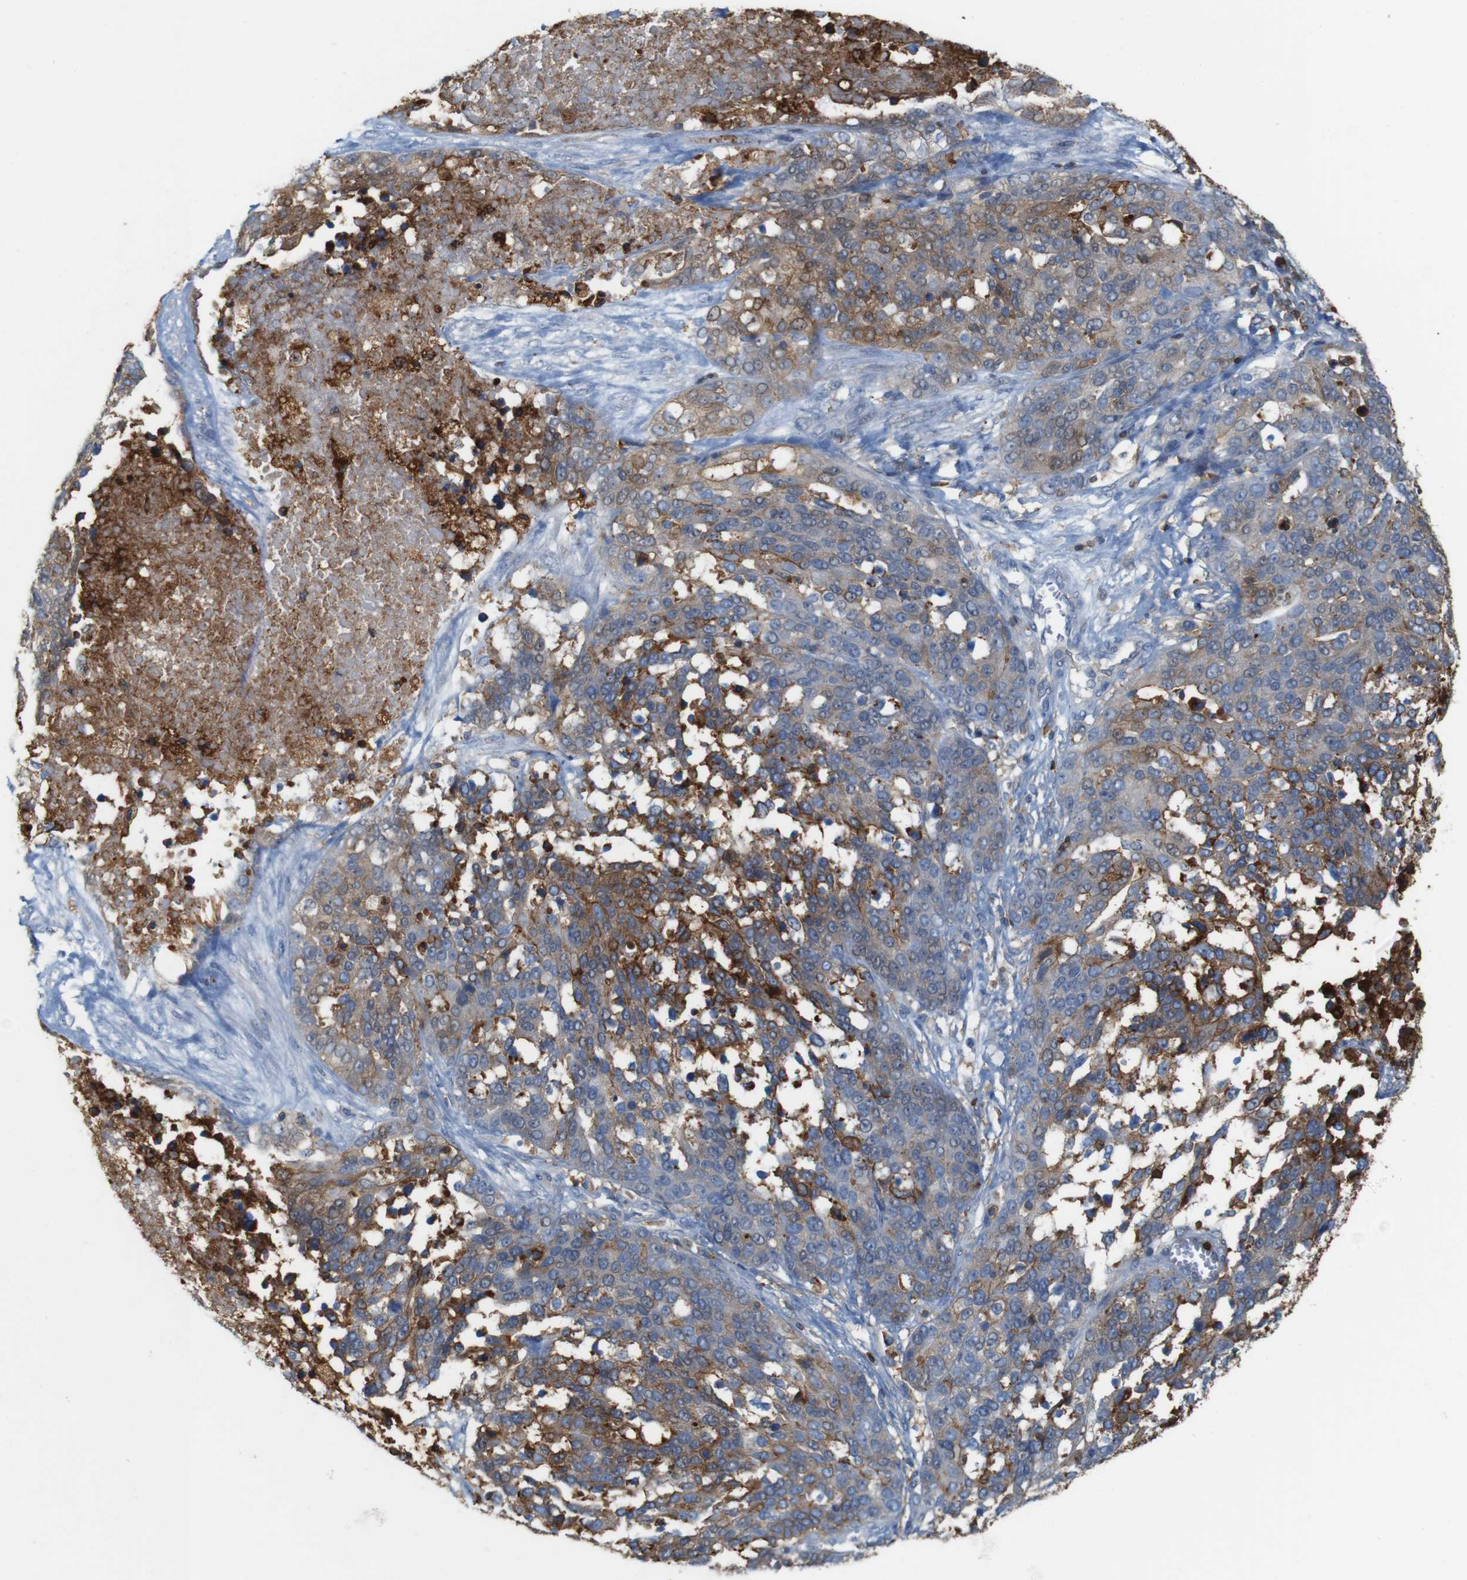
{"staining": {"intensity": "moderate", "quantity": "25%-75%", "location": "cytoplasmic/membranous"}, "tissue": "ovarian cancer", "cell_type": "Tumor cells", "image_type": "cancer", "snomed": [{"axis": "morphology", "description": "Cystadenocarcinoma, serous, NOS"}, {"axis": "topography", "description": "Ovary"}], "caption": "The photomicrograph reveals a brown stain indicating the presence of a protein in the cytoplasmic/membranous of tumor cells in ovarian cancer.", "gene": "ANXA1", "patient": {"sex": "female", "age": 44}}